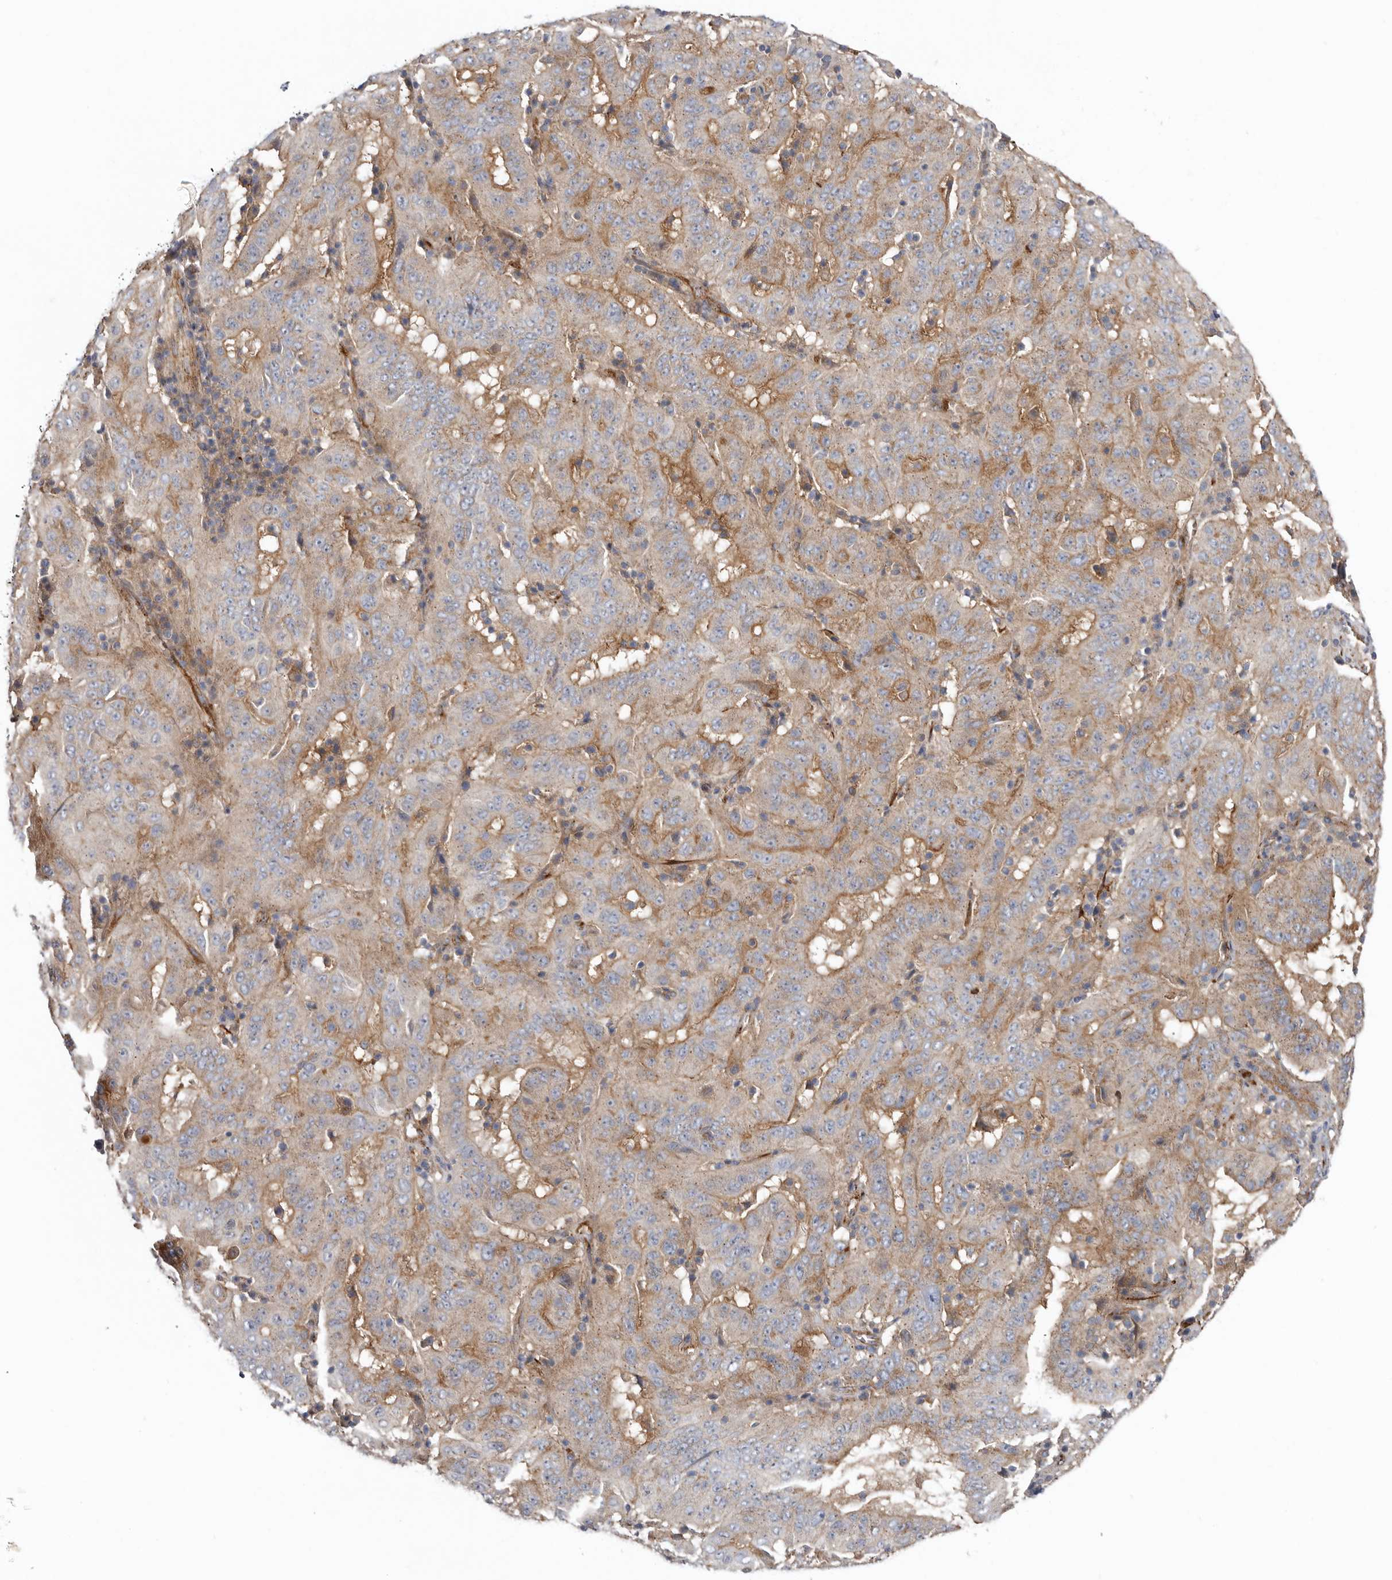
{"staining": {"intensity": "weak", "quantity": "25%-75%", "location": "cytoplasmic/membranous"}, "tissue": "pancreatic cancer", "cell_type": "Tumor cells", "image_type": "cancer", "snomed": [{"axis": "morphology", "description": "Adenocarcinoma, NOS"}, {"axis": "topography", "description": "Pancreas"}], "caption": "Brown immunohistochemical staining in pancreatic cancer displays weak cytoplasmic/membranous staining in approximately 25%-75% of tumor cells.", "gene": "LUZP1", "patient": {"sex": "male", "age": 63}}